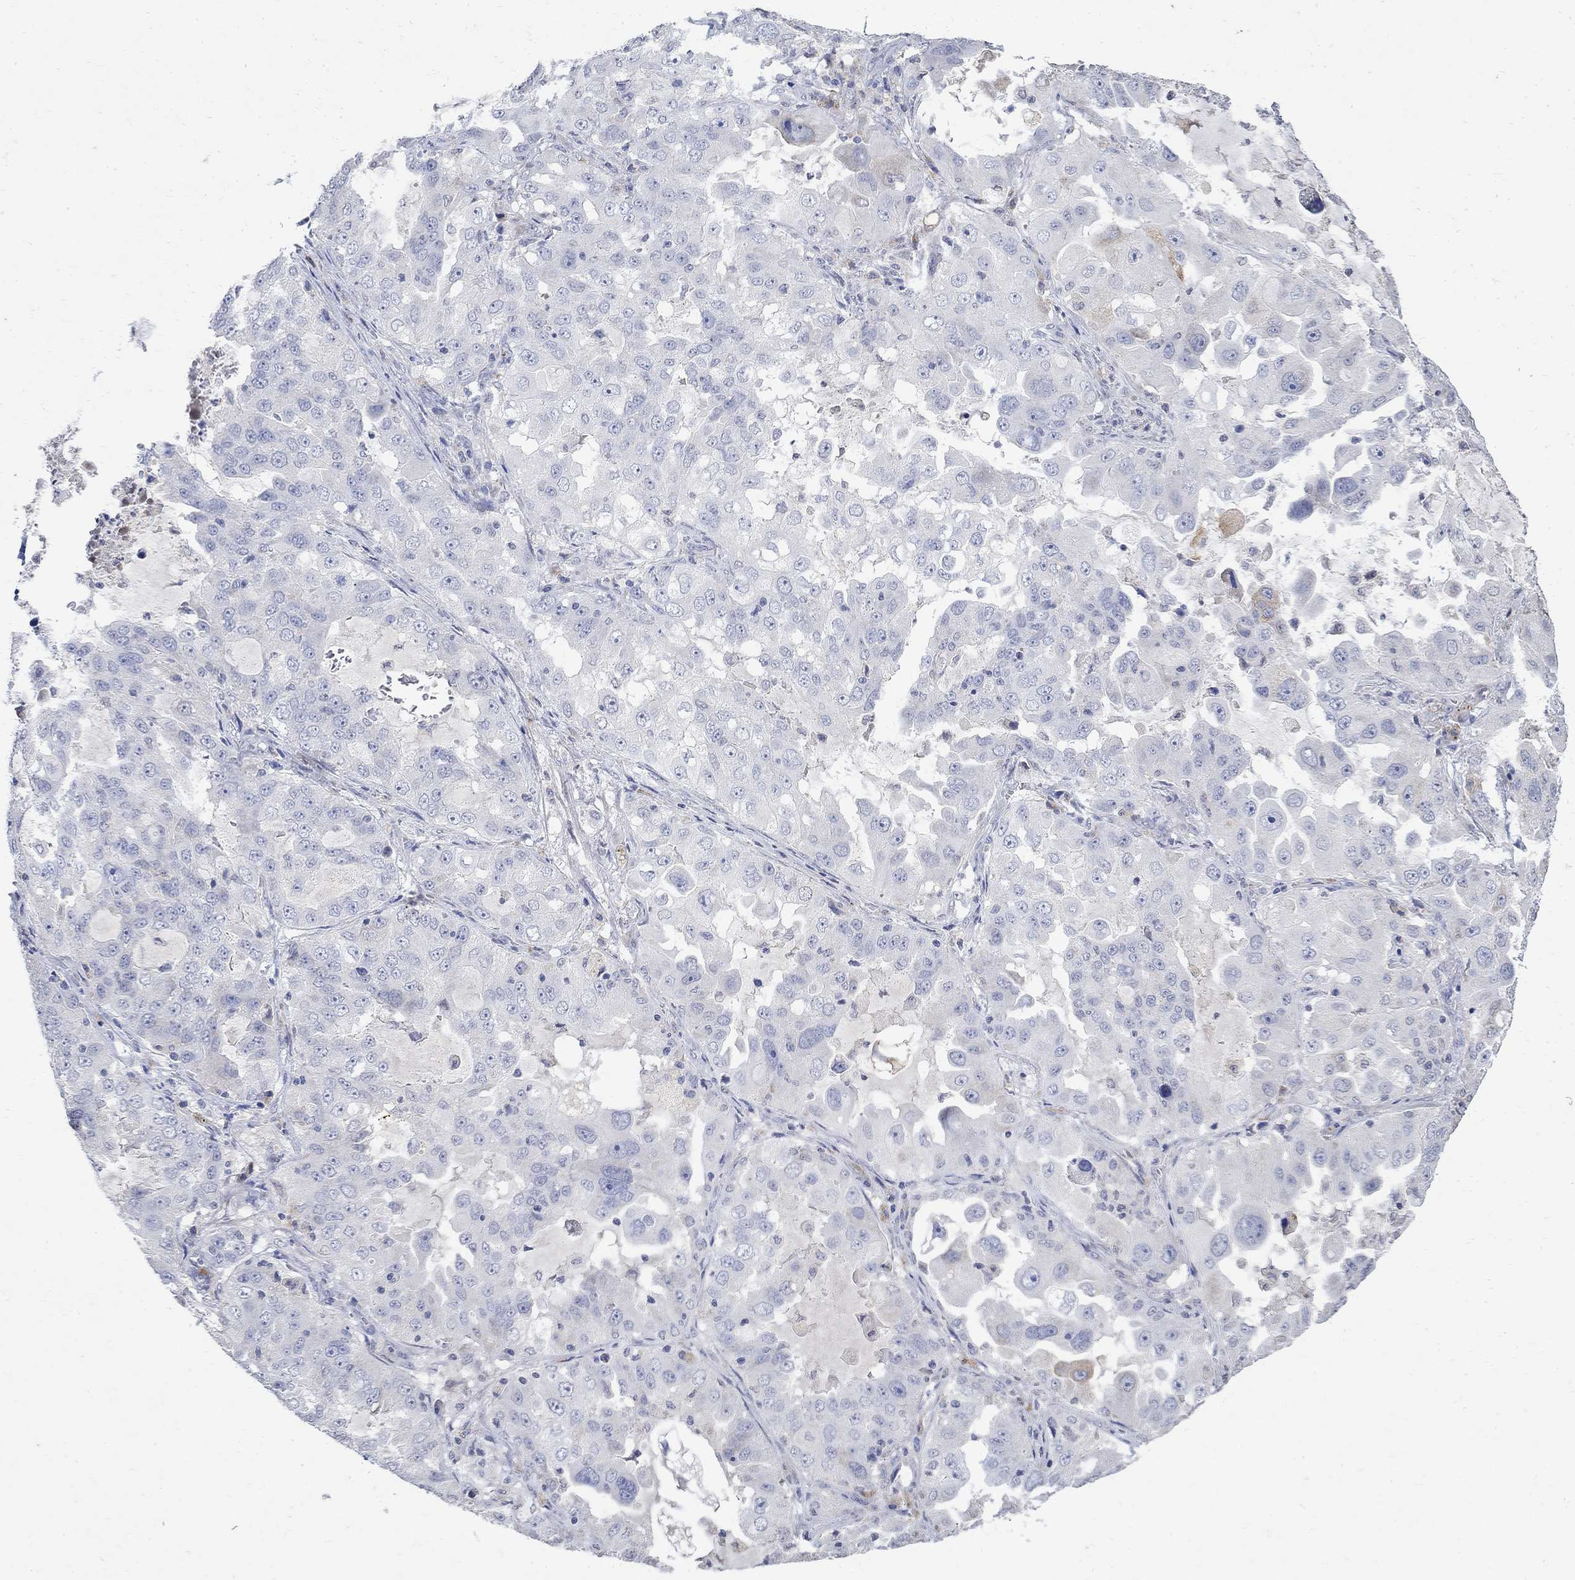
{"staining": {"intensity": "negative", "quantity": "none", "location": "none"}, "tissue": "lung cancer", "cell_type": "Tumor cells", "image_type": "cancer", "snomed": [{"axis": "morphology", "description": "Adenocarcinoma, NOS"}, {"axis": "topography", "description": "Lung"}], "caption": "This is an immunohistochemistry micrograph of human lung cancer (adenocarcinoma). There is no expression in tumor cells.", "gene": "TMEM169", "patient": {"sex": "female", "age": 61}}